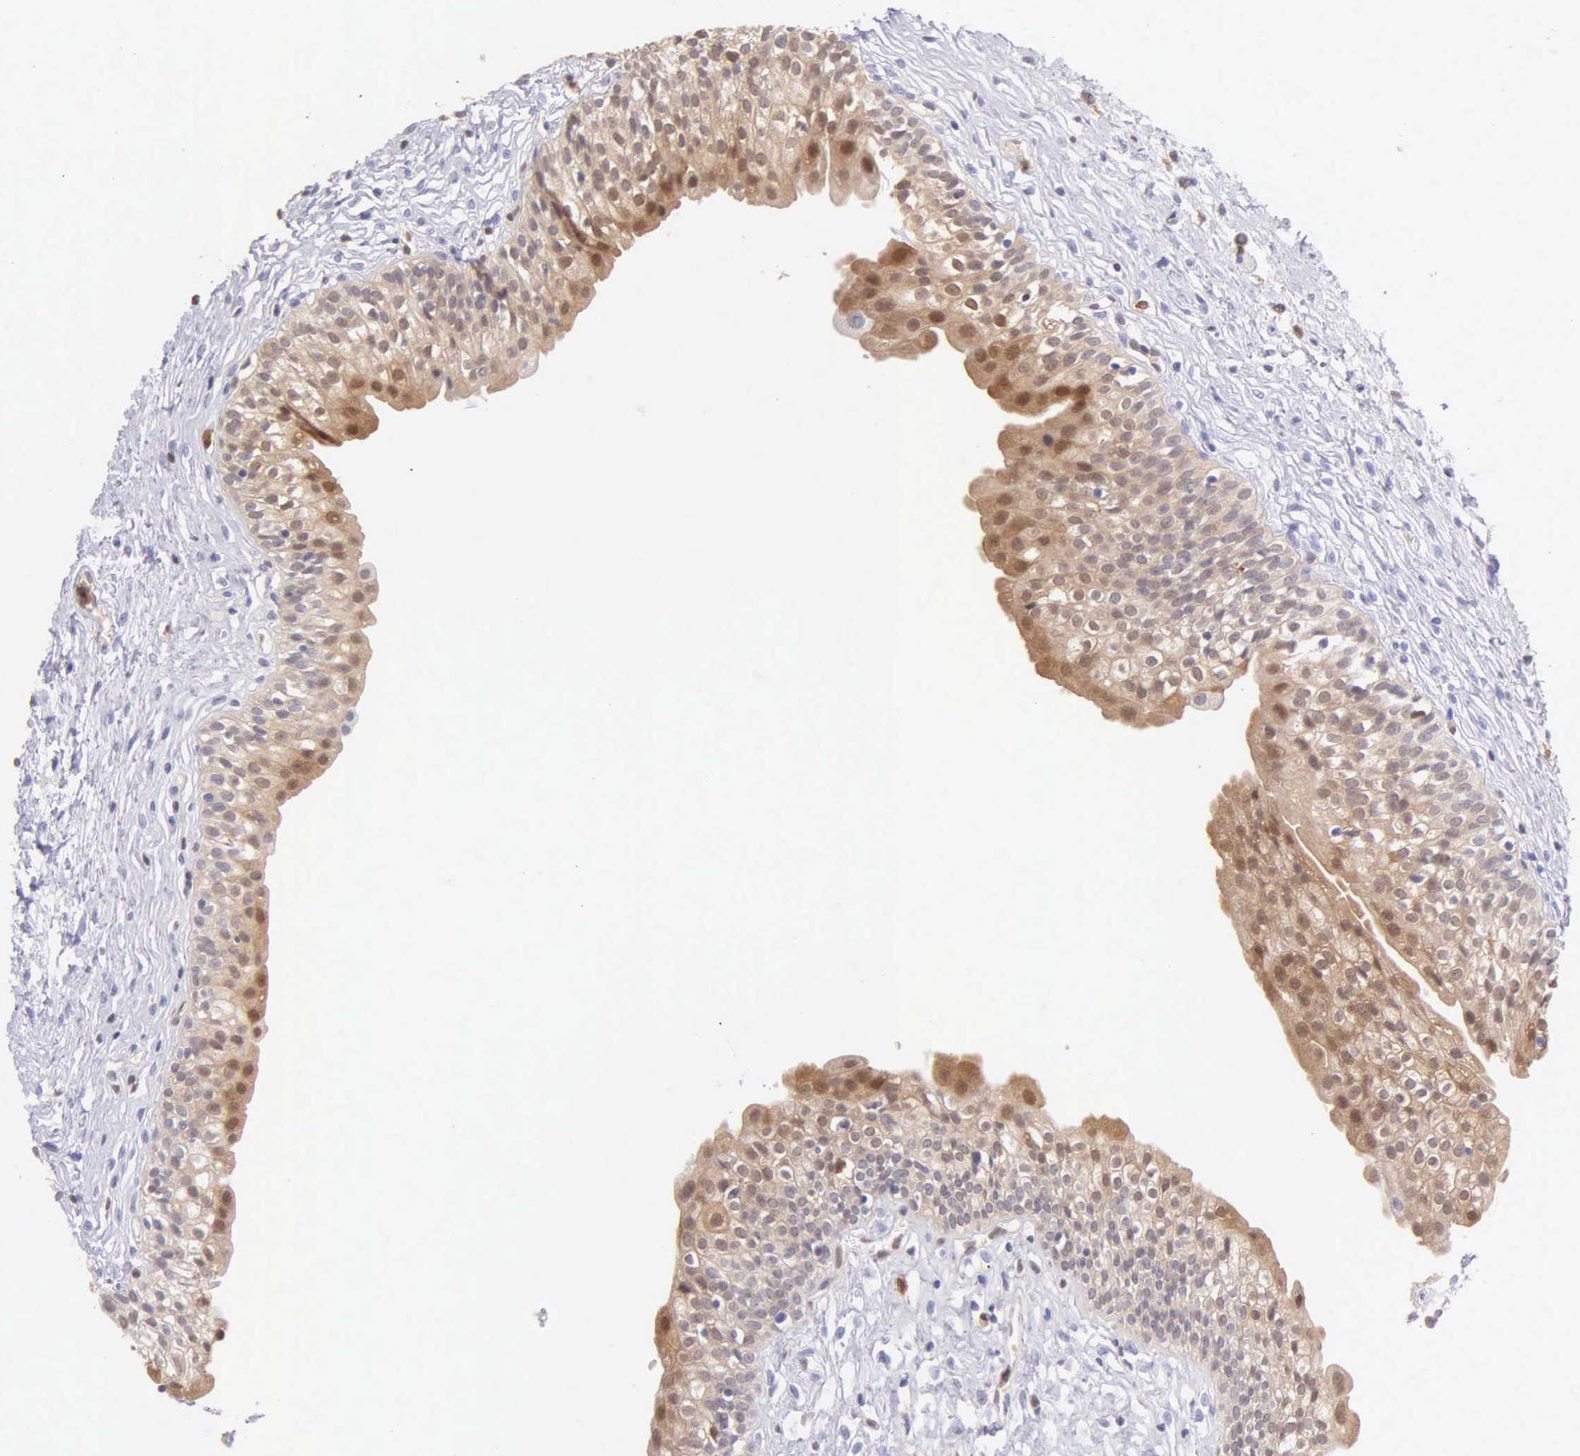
{"staining": {"intensity": "moderate", "quantity": ">75%", "location": "cytoplasmic/membranous"}, "tissue": "urinary bladder", "cell_type": "Urothelial cells", "image_type": "normal", "snomed": [{"axis": "morphology", "description": "Adenocarcinoma, NOS"}, {"axis": "topography", "description": "Urinary bladder"}], "caption": "Immunohistochemistry (IHC) (DAB) staining of benign human urinary bladder demonstrates moderate cytoplasmic/membranous protein expression in about >75% of urothelial cells. (DAB (3,3'-diaminobenzidine) IHC with brightfield microscopy, high magnification).", "gene": "BID", "patient": {"sex": "male", "age": 61}}